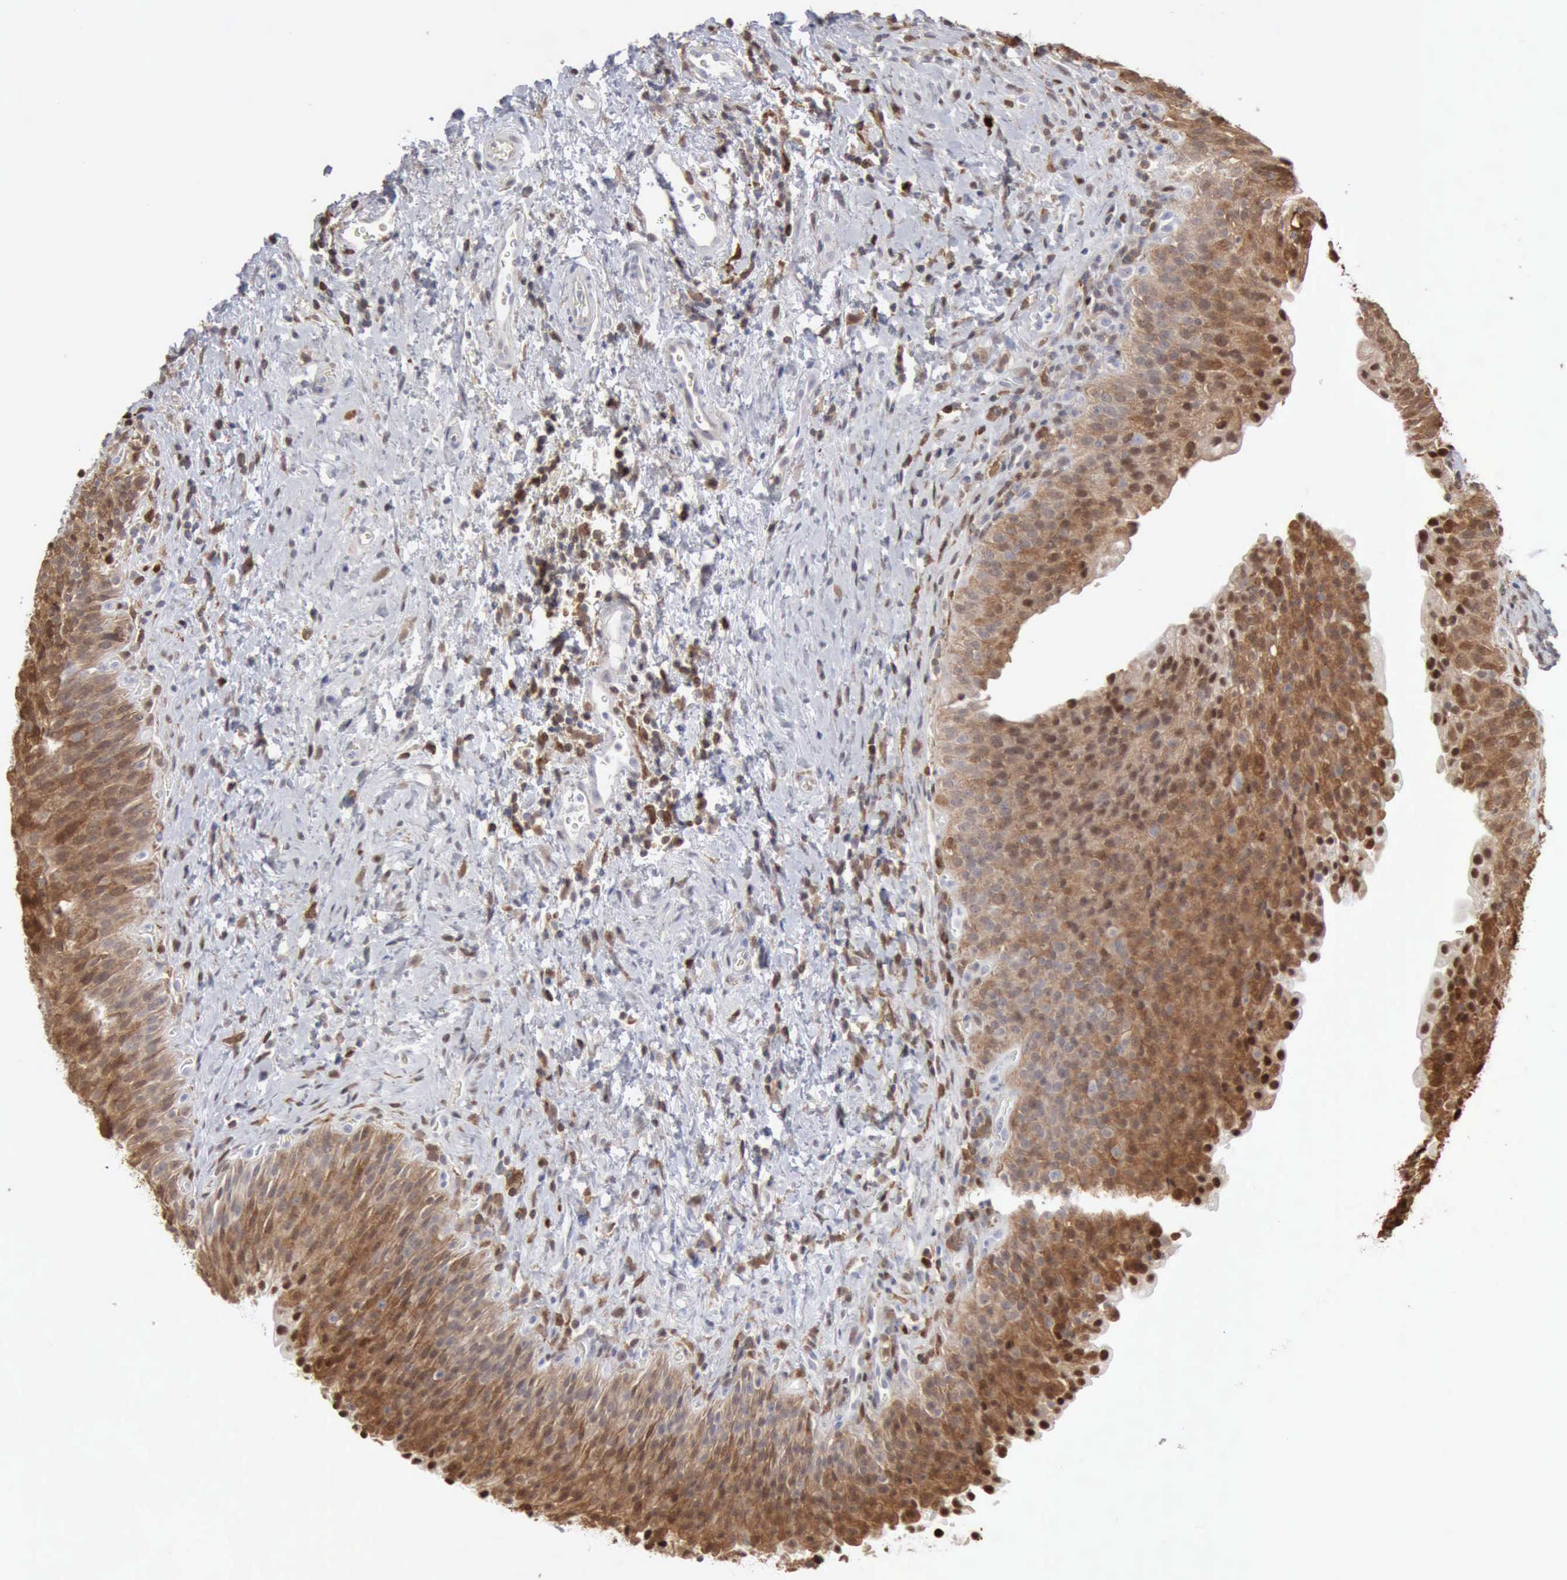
{"staining": {"intensity": "moderate", "quantity": "25%-75%", "location": "cytoplasmic/membranous,nuclear"}, "tissue": "urinary bladder", "cell_type": "Urothelial cells", "image_type": "normal", "snomed": [{"axis": "morphology", "description": "Normal tissue, NOS"}, {"axis": "topography", "description": "Urinary bladder"}], "caption": "DAB (3,3'-diaminobenzidine) immunohistochemical staining of unremarkable human urinary bladder shows moderate cytoplasmic/membranous,nuclear protein positivity in approximately 25%-75% of urothelial cells. The protein is stained brown, and the nuclei are stained in blue (DAB IHC with brightfield microscopy, high magnification).", "gene": "STAT1", "patient": {"sex": "male", "age": 51}}